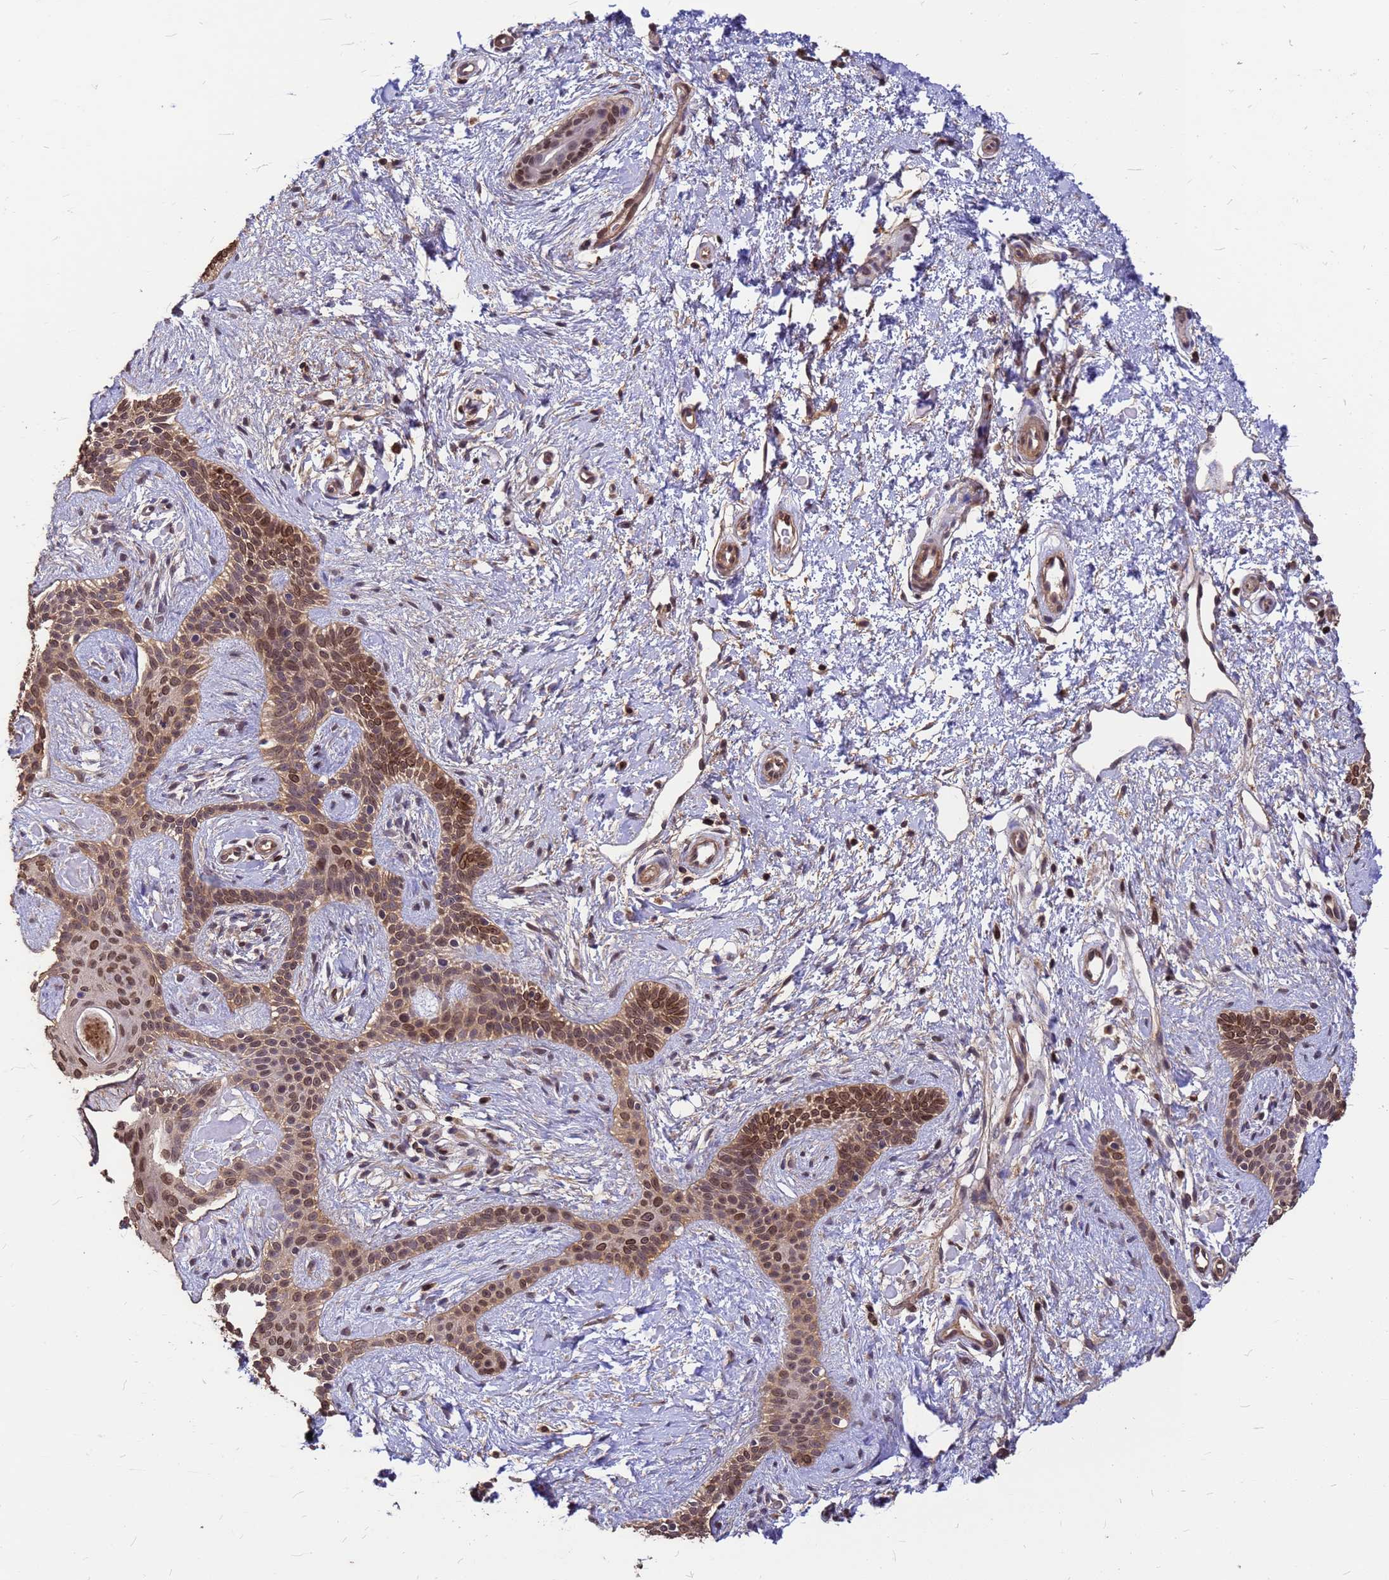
{"staining": {"intensity": "moderate", "quantity": ">75%", "location": "cytoplasmic/membranous,nuclear"}, "tissue": "skin cancer", "cell_type": "Tumor cells", "image_type": "cancer", "snomed": [{"axis": "morphology", "description": "Basal cell carcinoma"}, {"axis": "topography", "description": "Skin"}], "caption": "Skin basal cell carcinoma tissue shows moderate cytoplasmic/membranous and nuclear staining in approximately >75% of tumor cells, visualized by immunohistochemistry. (DAB = brown stain, brightfield microscopy at high magnification).", "gene": "C1orf35", "patient": {"sex": "male", "age": 78}}